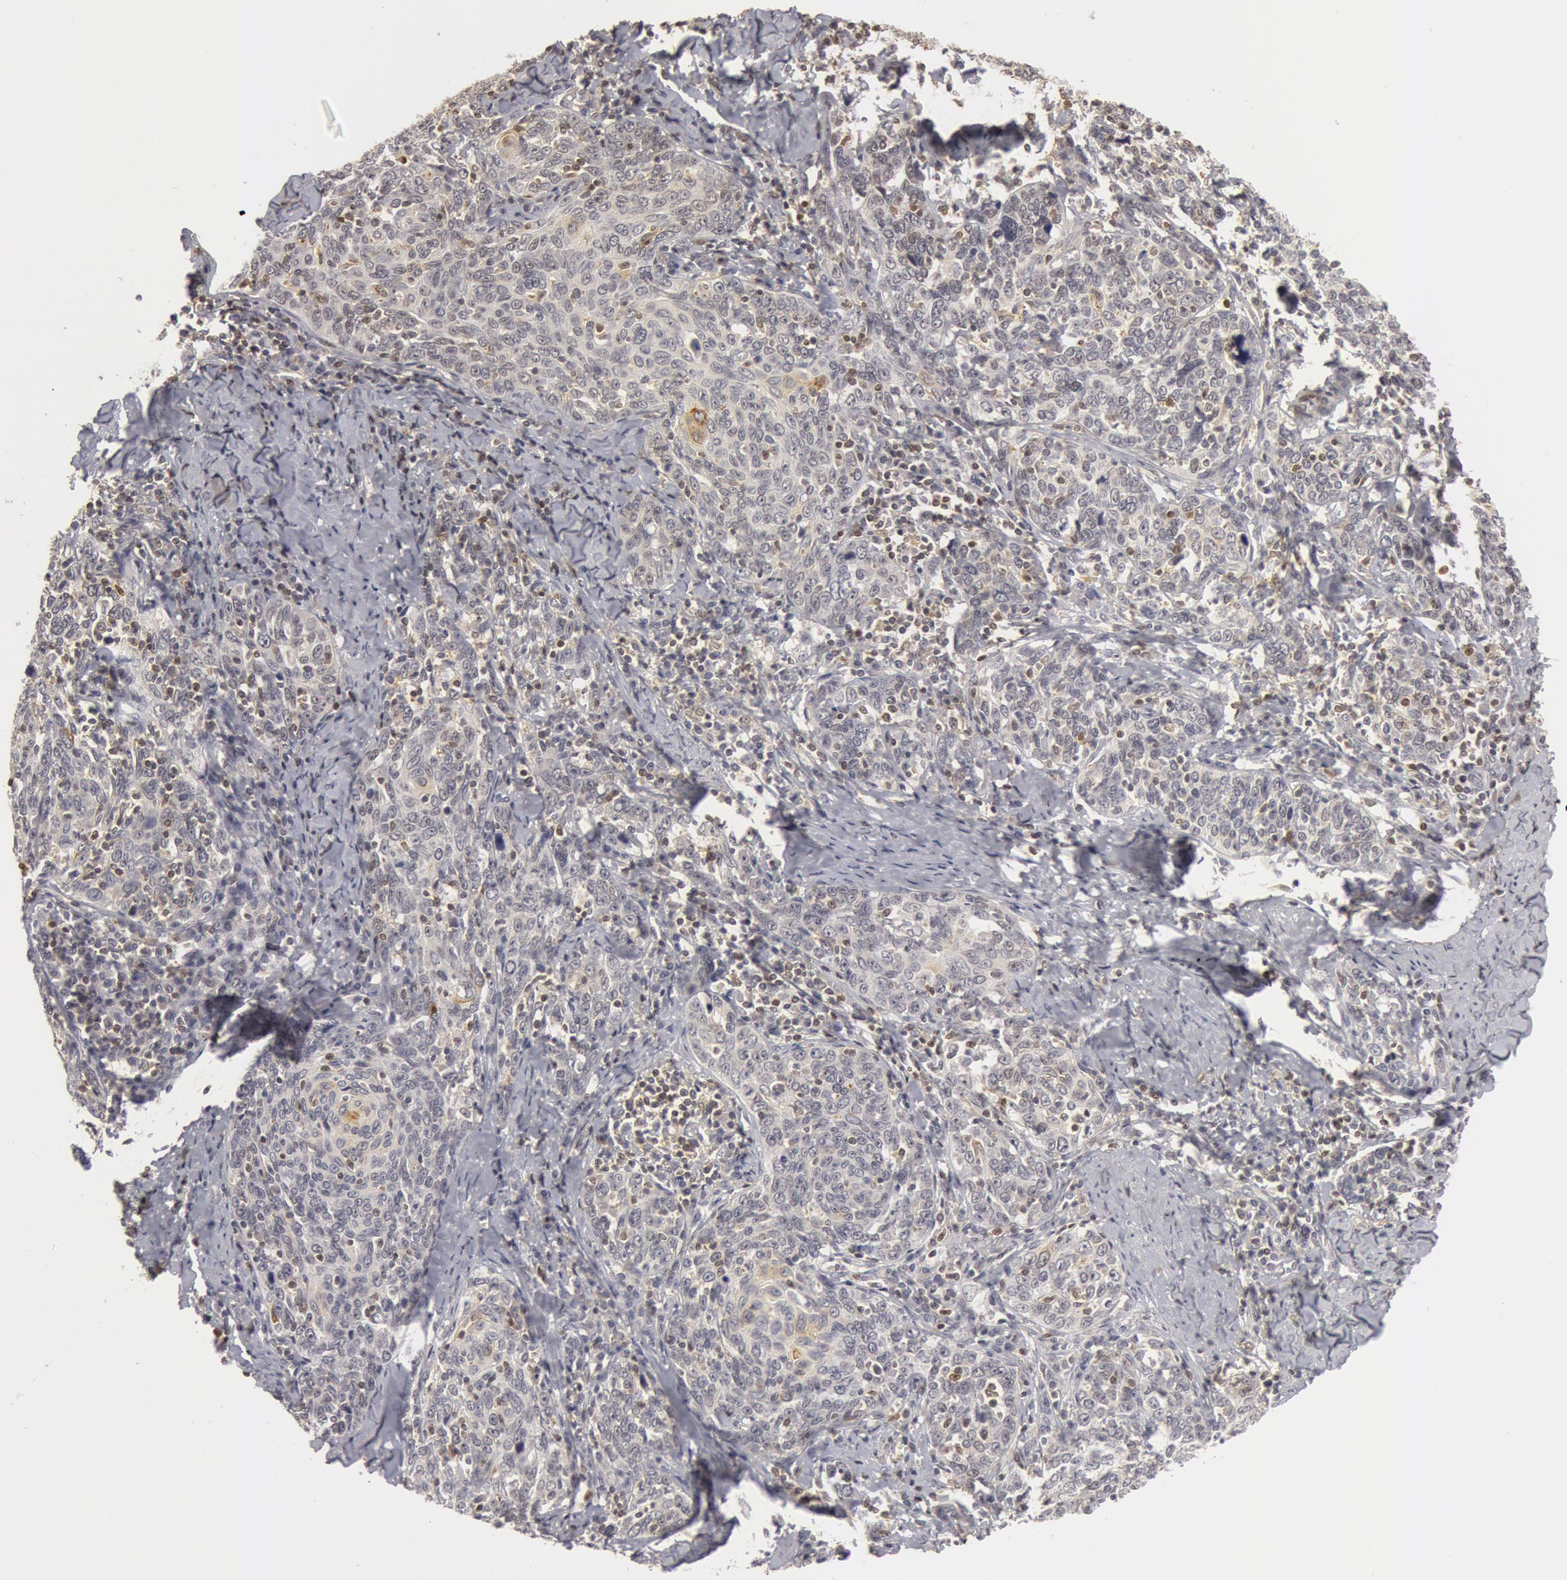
{"staining": {"intensity": "negative", "quantity": "none", "location": "none"}, "tissue": "cervical cancer", "cell_type": "Tumor cells", "image_type": "cancer", "snomed": [{"axis": "morphology", "description": "Squamous cell carcinoma, NOS"}, {"axis": "topography", "description": "Cervix"}], "caption": "A photomicrograph of cervical cancer (squamous cell carcinoma) stained for a protein reveals no brown staining in tumor cells.", "gene": "OASL", "patient": {"sex": "female", "age": 41}}